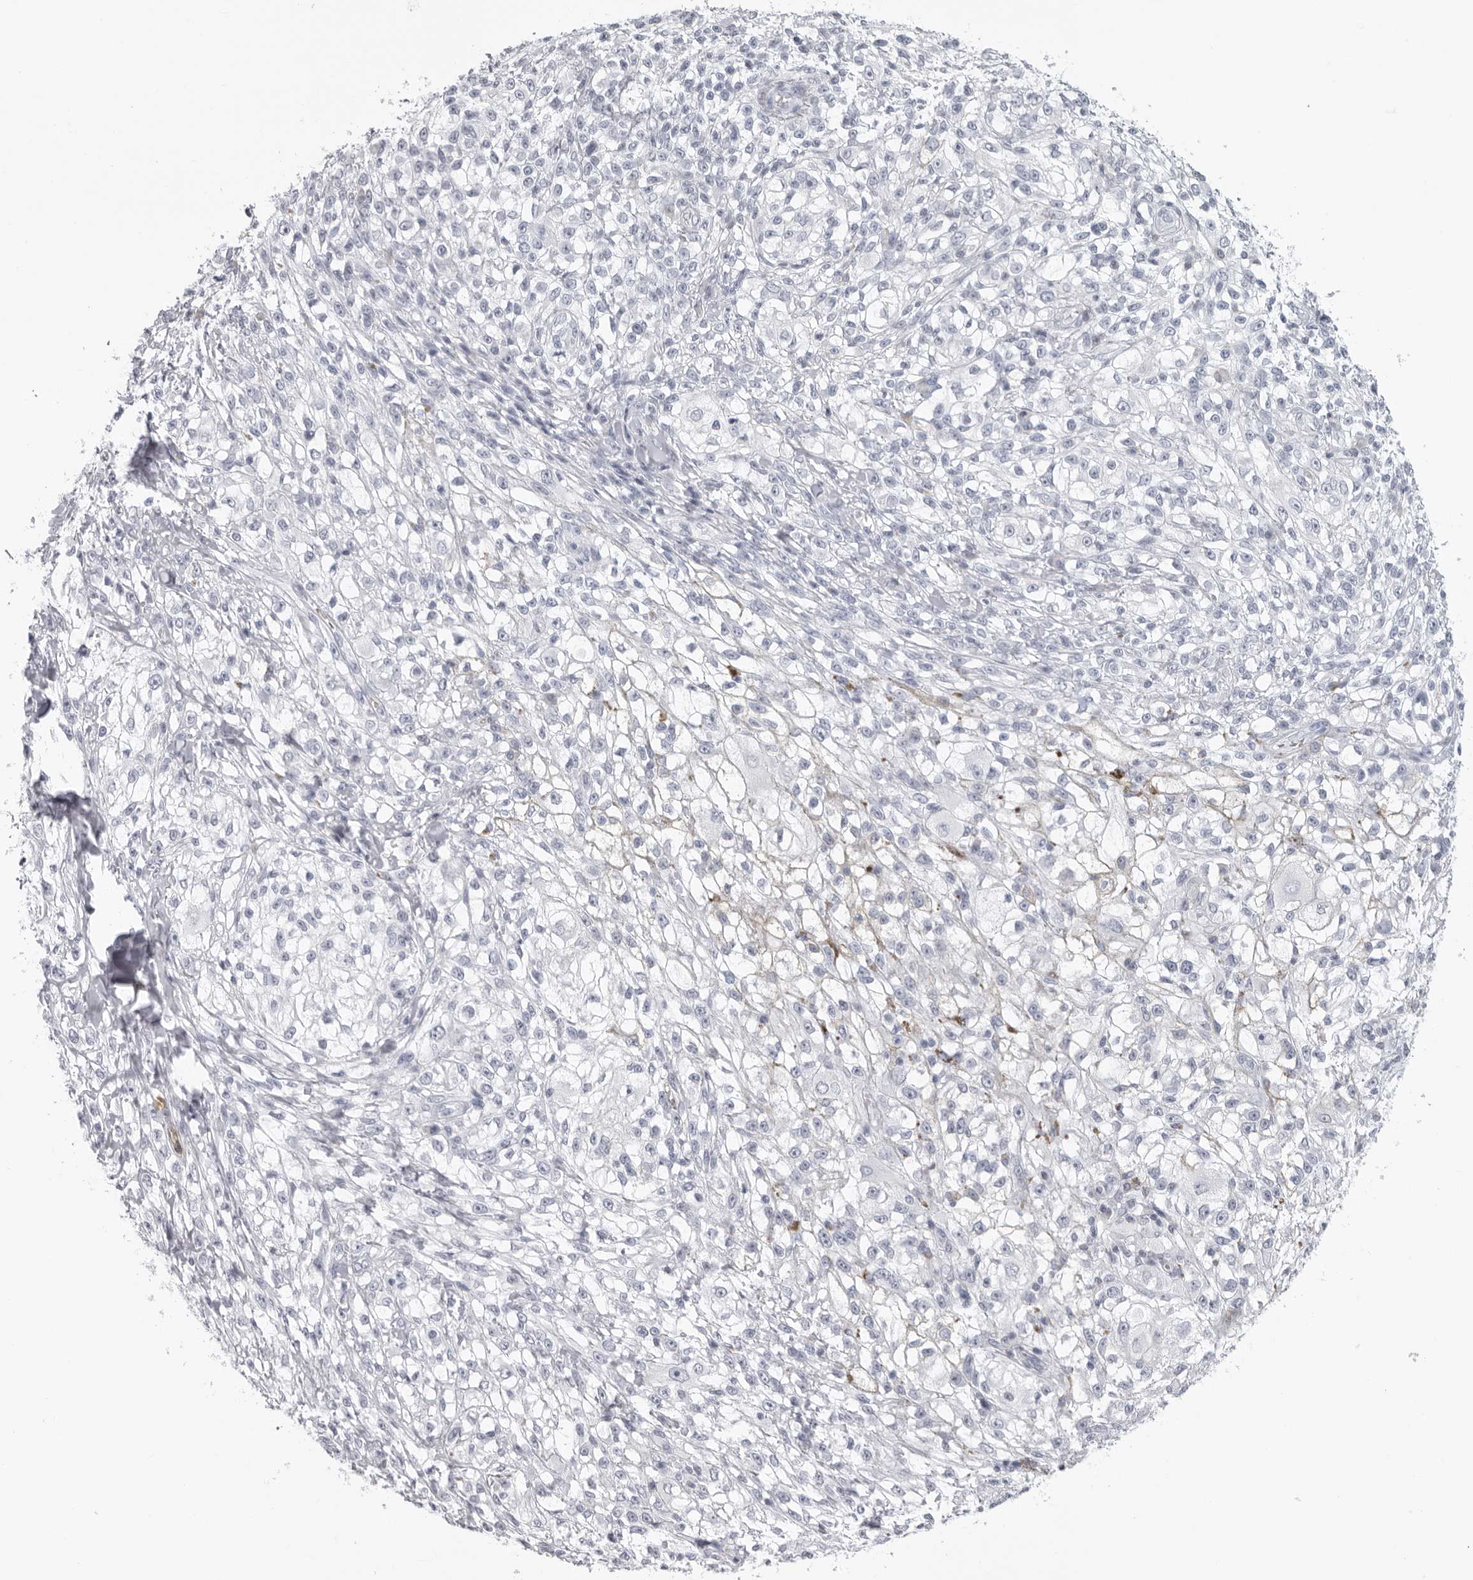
{"staining": {"intensity": "negative", "quantity": "none", "location": "none"}, "tissue": "melanoma", "cell_type": "Tumor cells", "image_type": "cancer", "snomed": [{"axis": "morphology", "description": "Malignant melanoma, NOS"}, {"axis": "topography", "description": "Skin of head"}], "caption": "Photomicrograph shows no protein expression in tumor cells of malignant melanoma tissue.", "gene": "EPB41", "patient": {"sex": "male", "age": 83}}